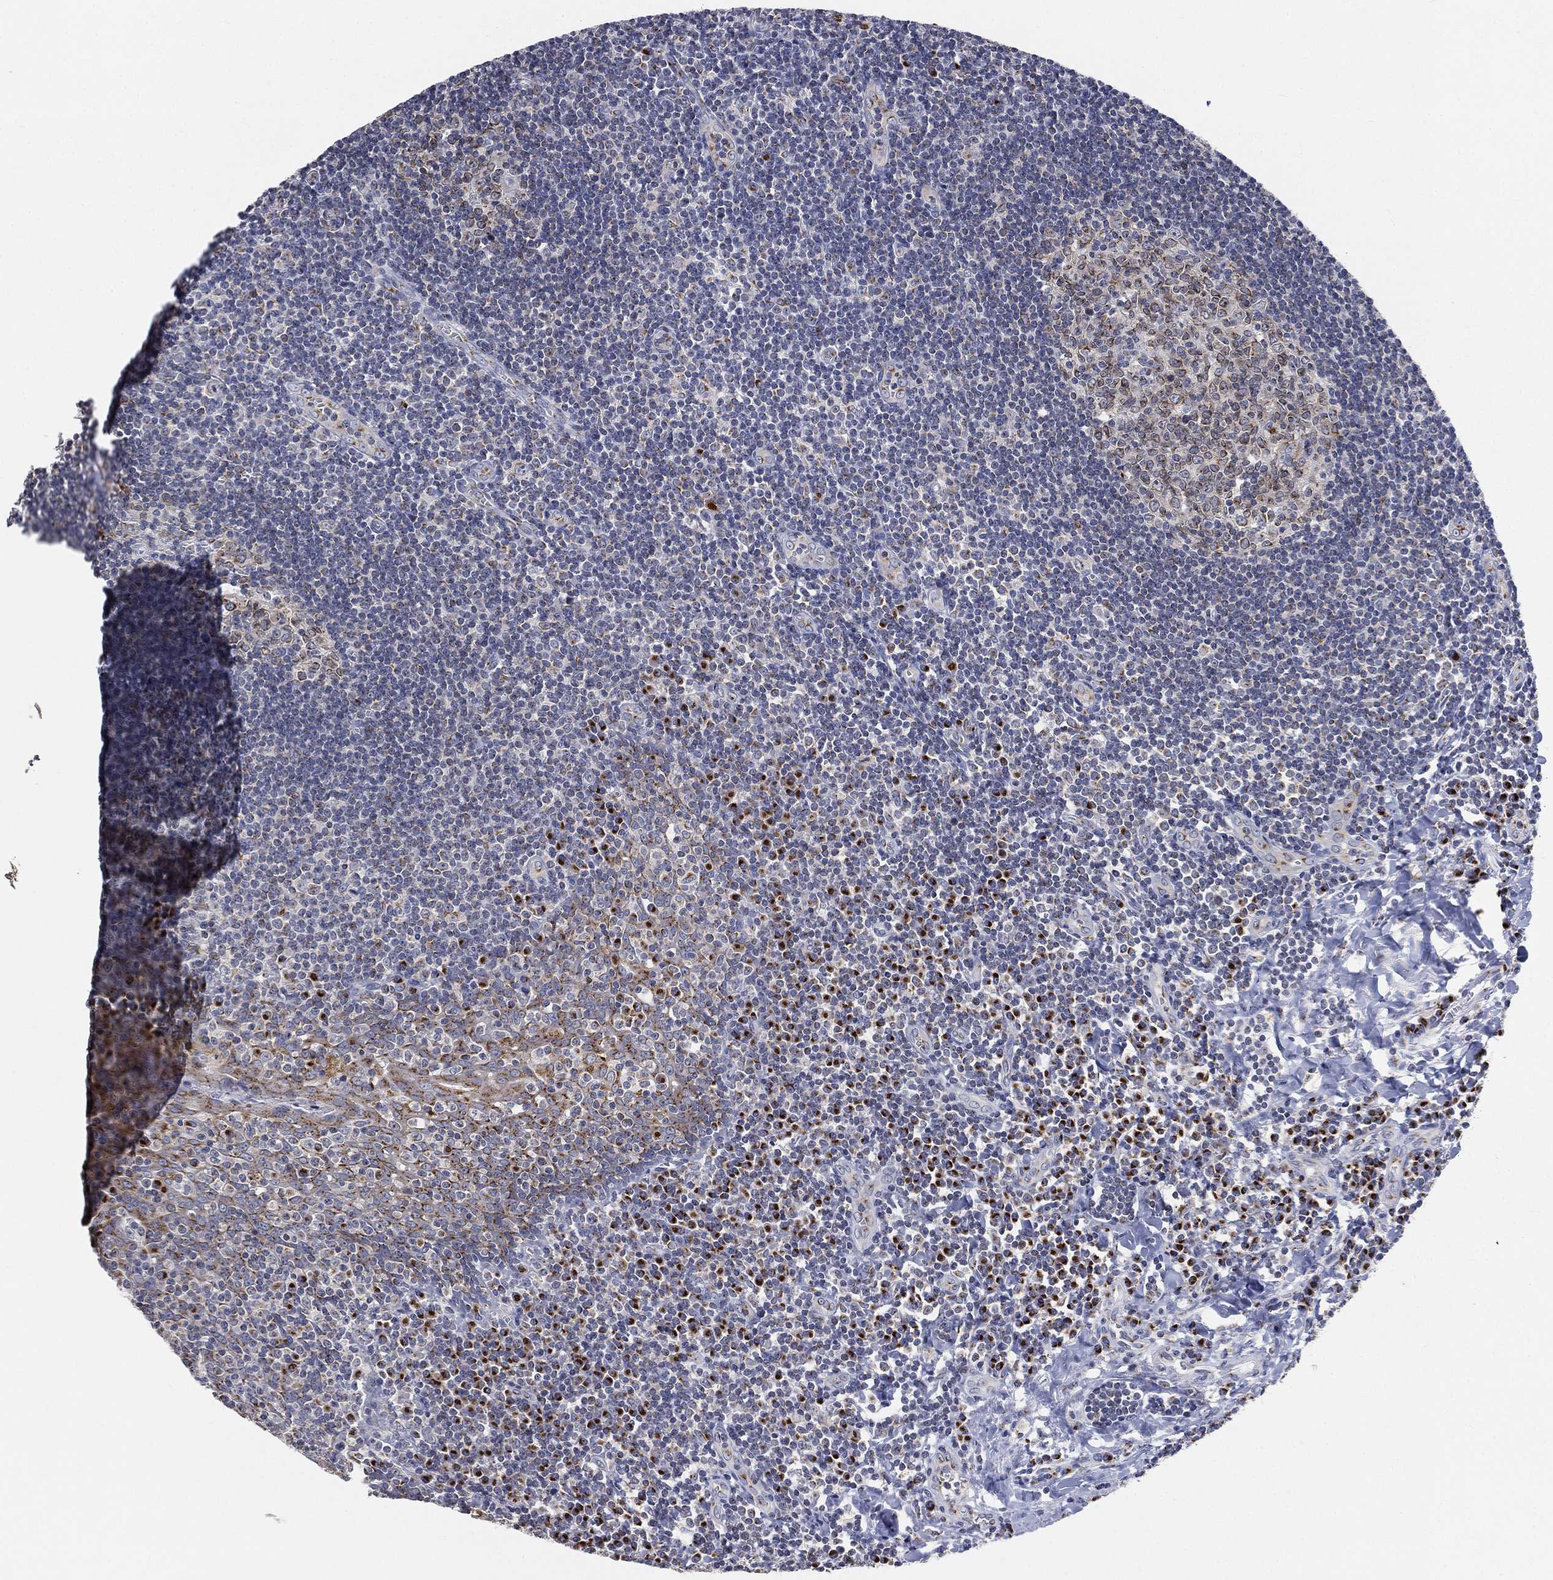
{"staining": {"intensity": "moderate", "quantity": "25%-75%", "location": "cytoplasmic/membranous"}, "tissue": "tonsil", "cell_type": "Germinal center cells", "image_type": "normal", "snomed": [{"axis": "morphology", "description": "Normal tissue, NOS"}, {"axis": "morphology", "description": "Inflammation, NOS"}, {"axis": "topography", "description": "Tonsil"}], "caption": "Tonsil stained with a brown dye shows moderate cytoplasmic/membranous positive staining in about 25%-75% of germinal center cells.", "gene": "TICAM1", "patient": {"sex": "female", "age": 31}}